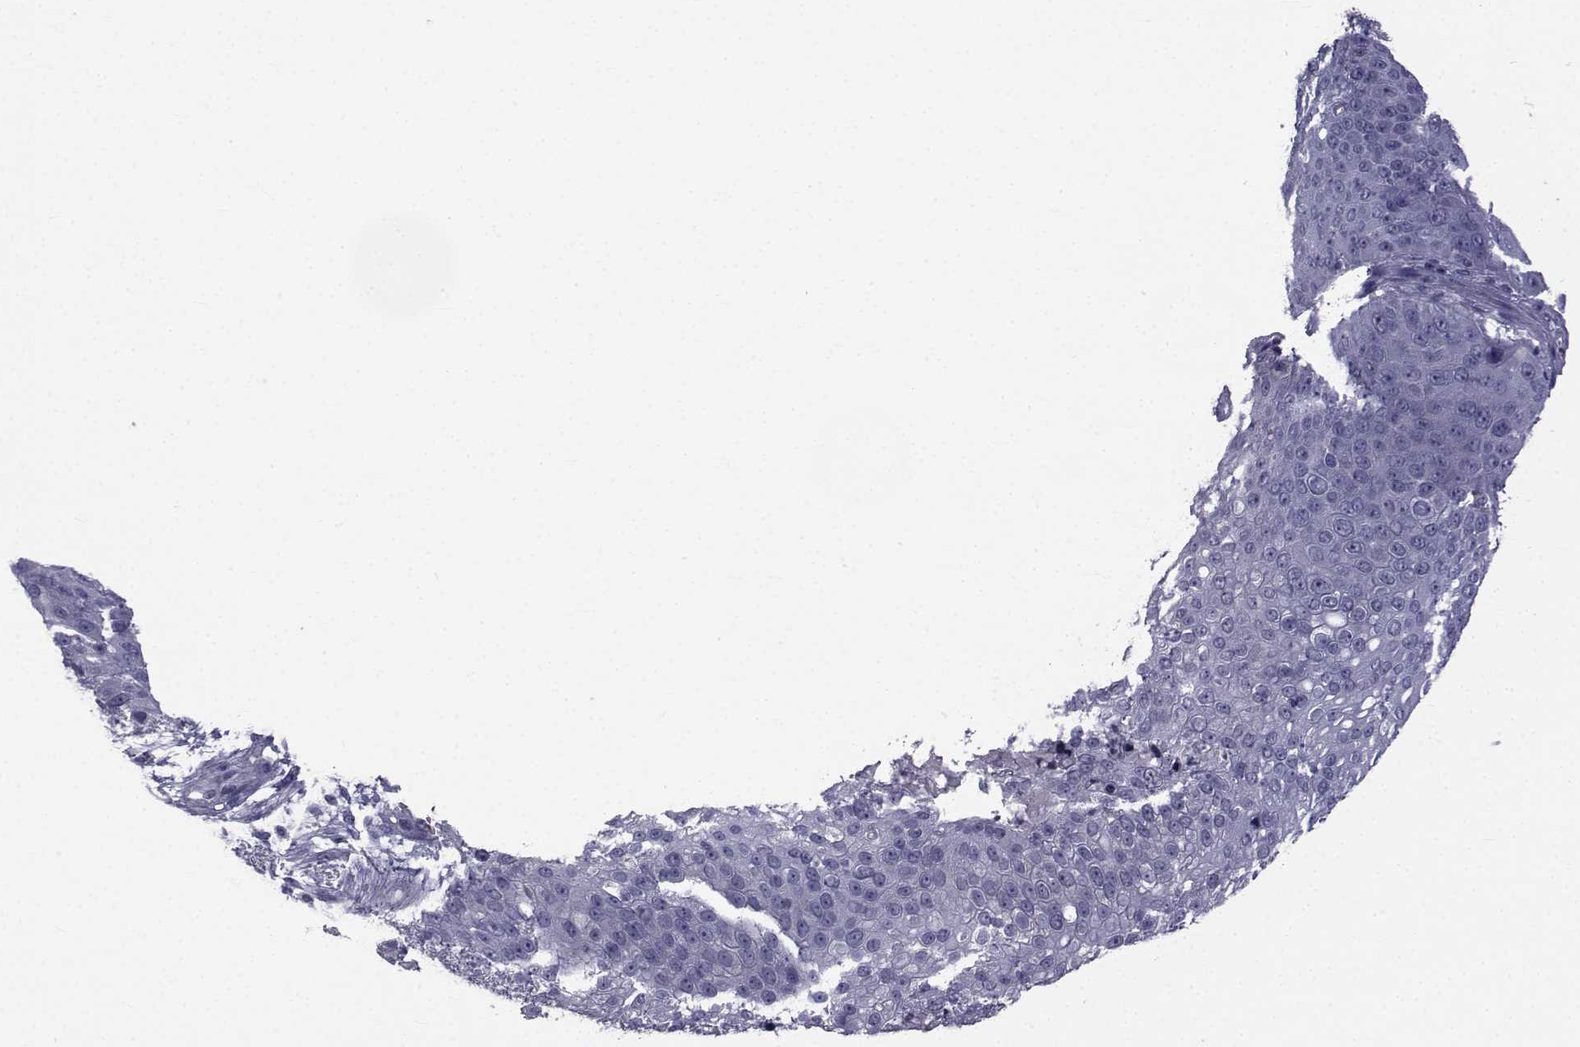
{"staining": {"intensity": "negative", "quantity": "none", "location": "none"}, "tissue": "skin cancer", "cell_type": "Tumor cells", "image_type": "cancer", "snomed": [{"axis": "morphology", "description": "Squamous cell carcinoma, NOS"}, {"axis": "topography", "description": "Skin"}], "caption": "Immunohistochemistry (IHC) micrograph of skin cancer (squamous cell carcinoma) stained for a protein (brown), which reveals no staining in tumor cells.", "gene": "FDXR", "patient": {"sex": "male", "age": 71}}